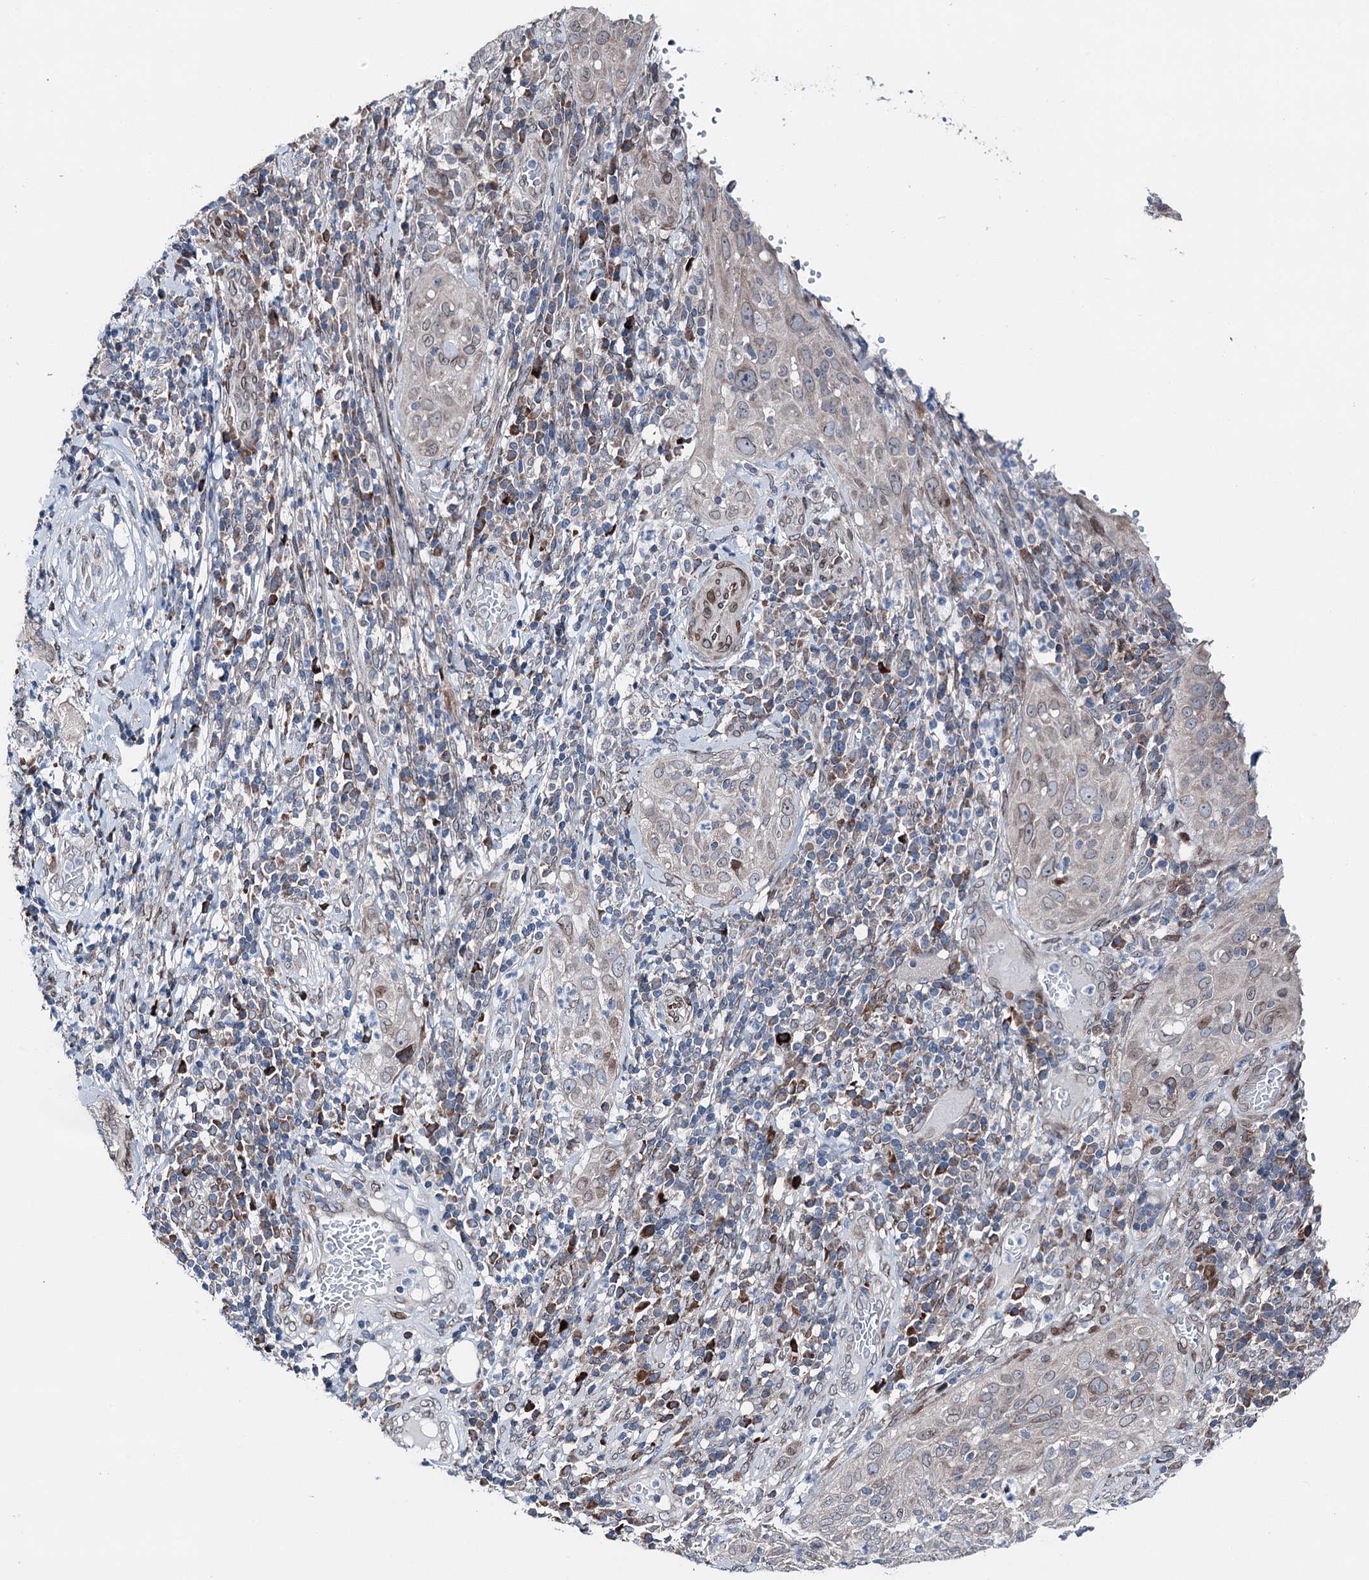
{"staining": {"intensity": "weak", "quantity": "25%-75%", "location": "cytoplasmic/membranous,nuclear"}, "tissue": "cervical cancer", "cell_type": "Tumor cells", "image_type": "cancer", "snomed": [{"axis": "morphology", "description": "Squamous cell carcinoma, NOS"}, {"axis": "topography", "description": "Cervix"}], "caption": "Immunohistochemistry micrograph of squamous cell carcinoma (cervical) stained for a protein (brown), which reveals low levels of weak cytoplasmic/membranous and nuclear staining in about 25%-75% of tumor cells.", "gene": "MRPL14", "patient": {"sex": "female", "age": 31}}